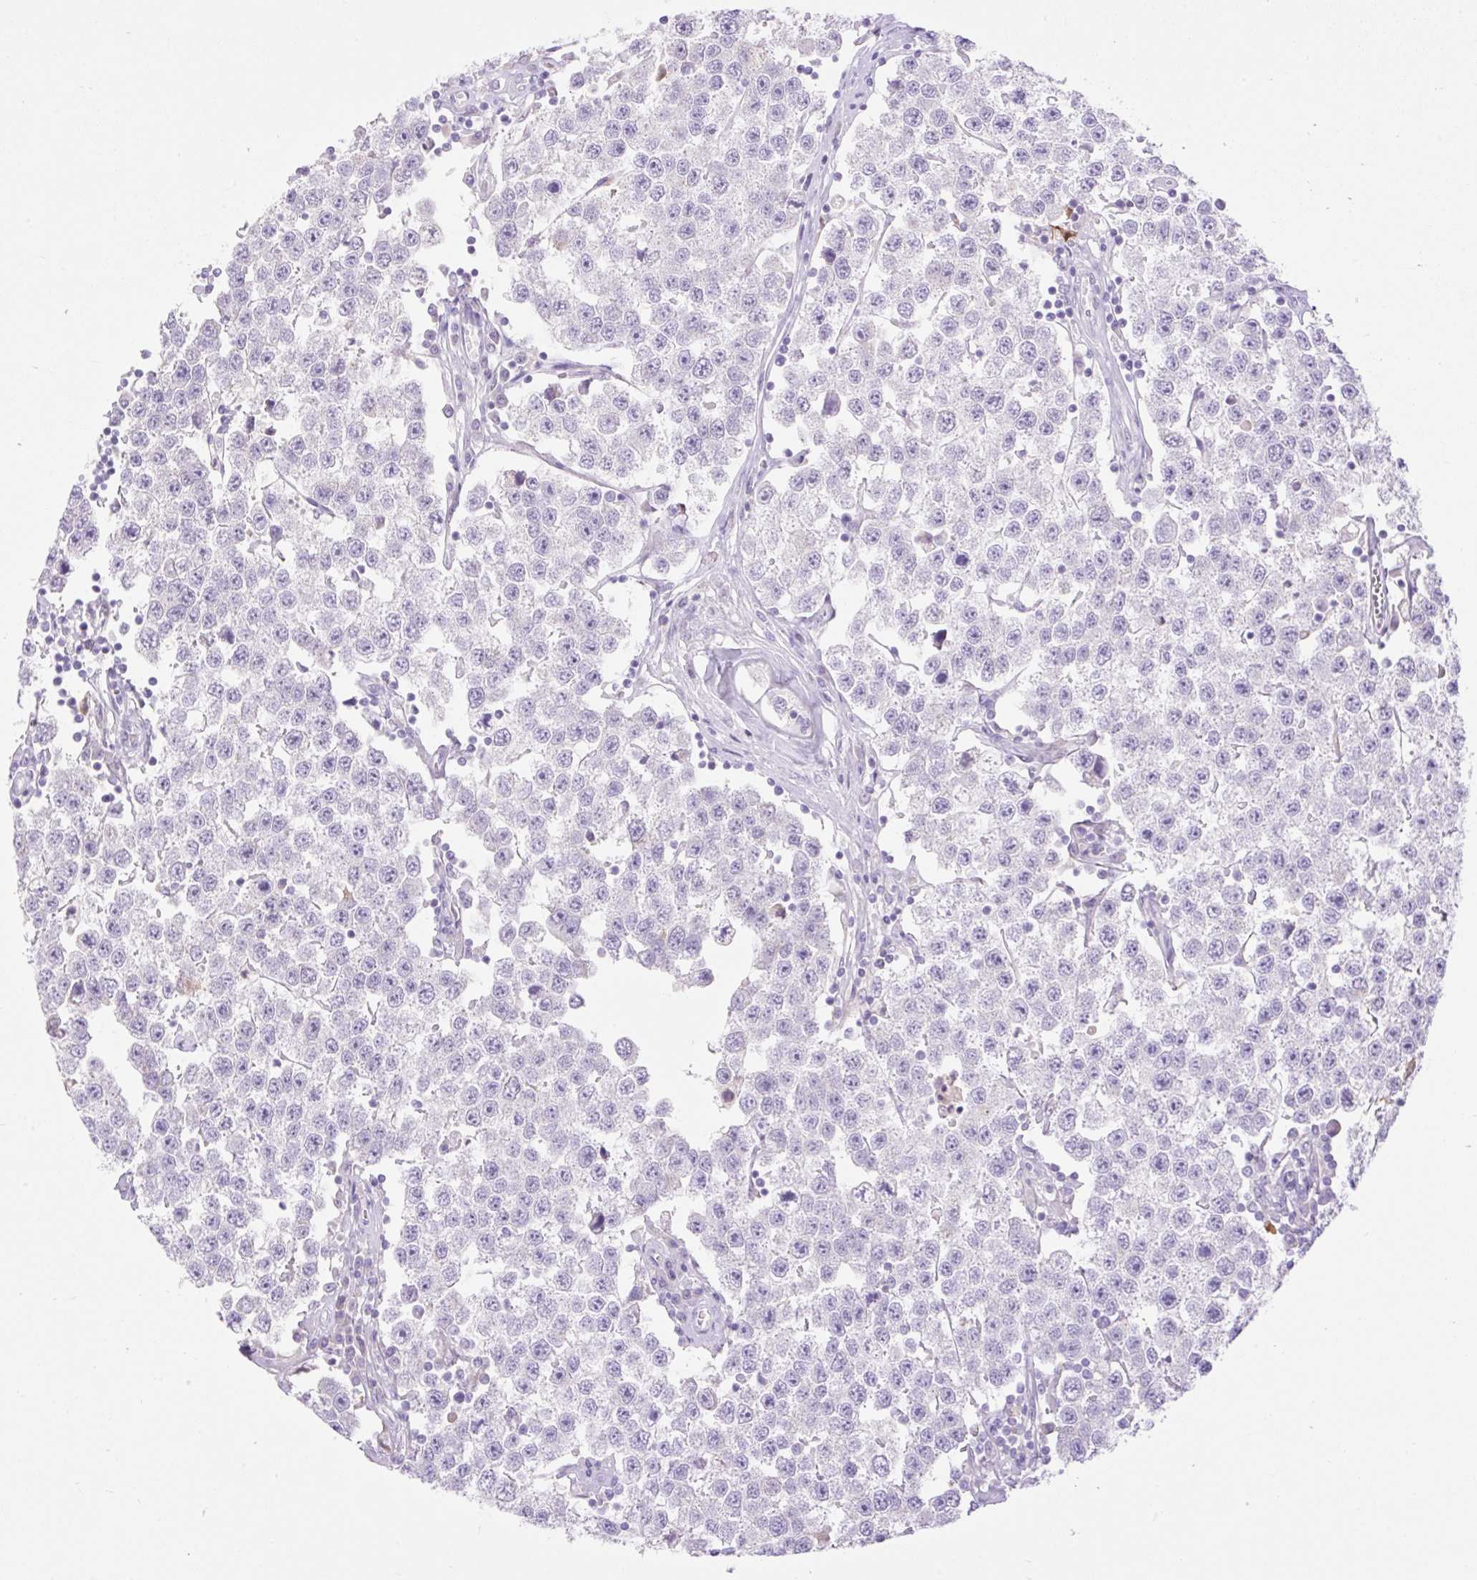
{"staining": {"intensity": "negative", "quantity": "none", "location": "none"}, "tissue": "testis cancer", "cell_type": "Tumor cells", "image_type": "cancer", "snomed": [{"axis": "morphology", "description": "Seminoma, NOS"}, {"axis": "topography", "description": "Testis"}], "caption": "DAB (3,3'-diaminobenzidine) immunohistochemical staining of testis cancer displays no significant expression in tumor cells. Brightfield microscopy of immunohistochemistry (IHC) stained with DAB (3,3'-diaminobenzidine) (brown) and hematoxylin (blue), captured at high magnification.", "gene": "SLC25A40", "patient": {"sex": "male", "age": 34}}